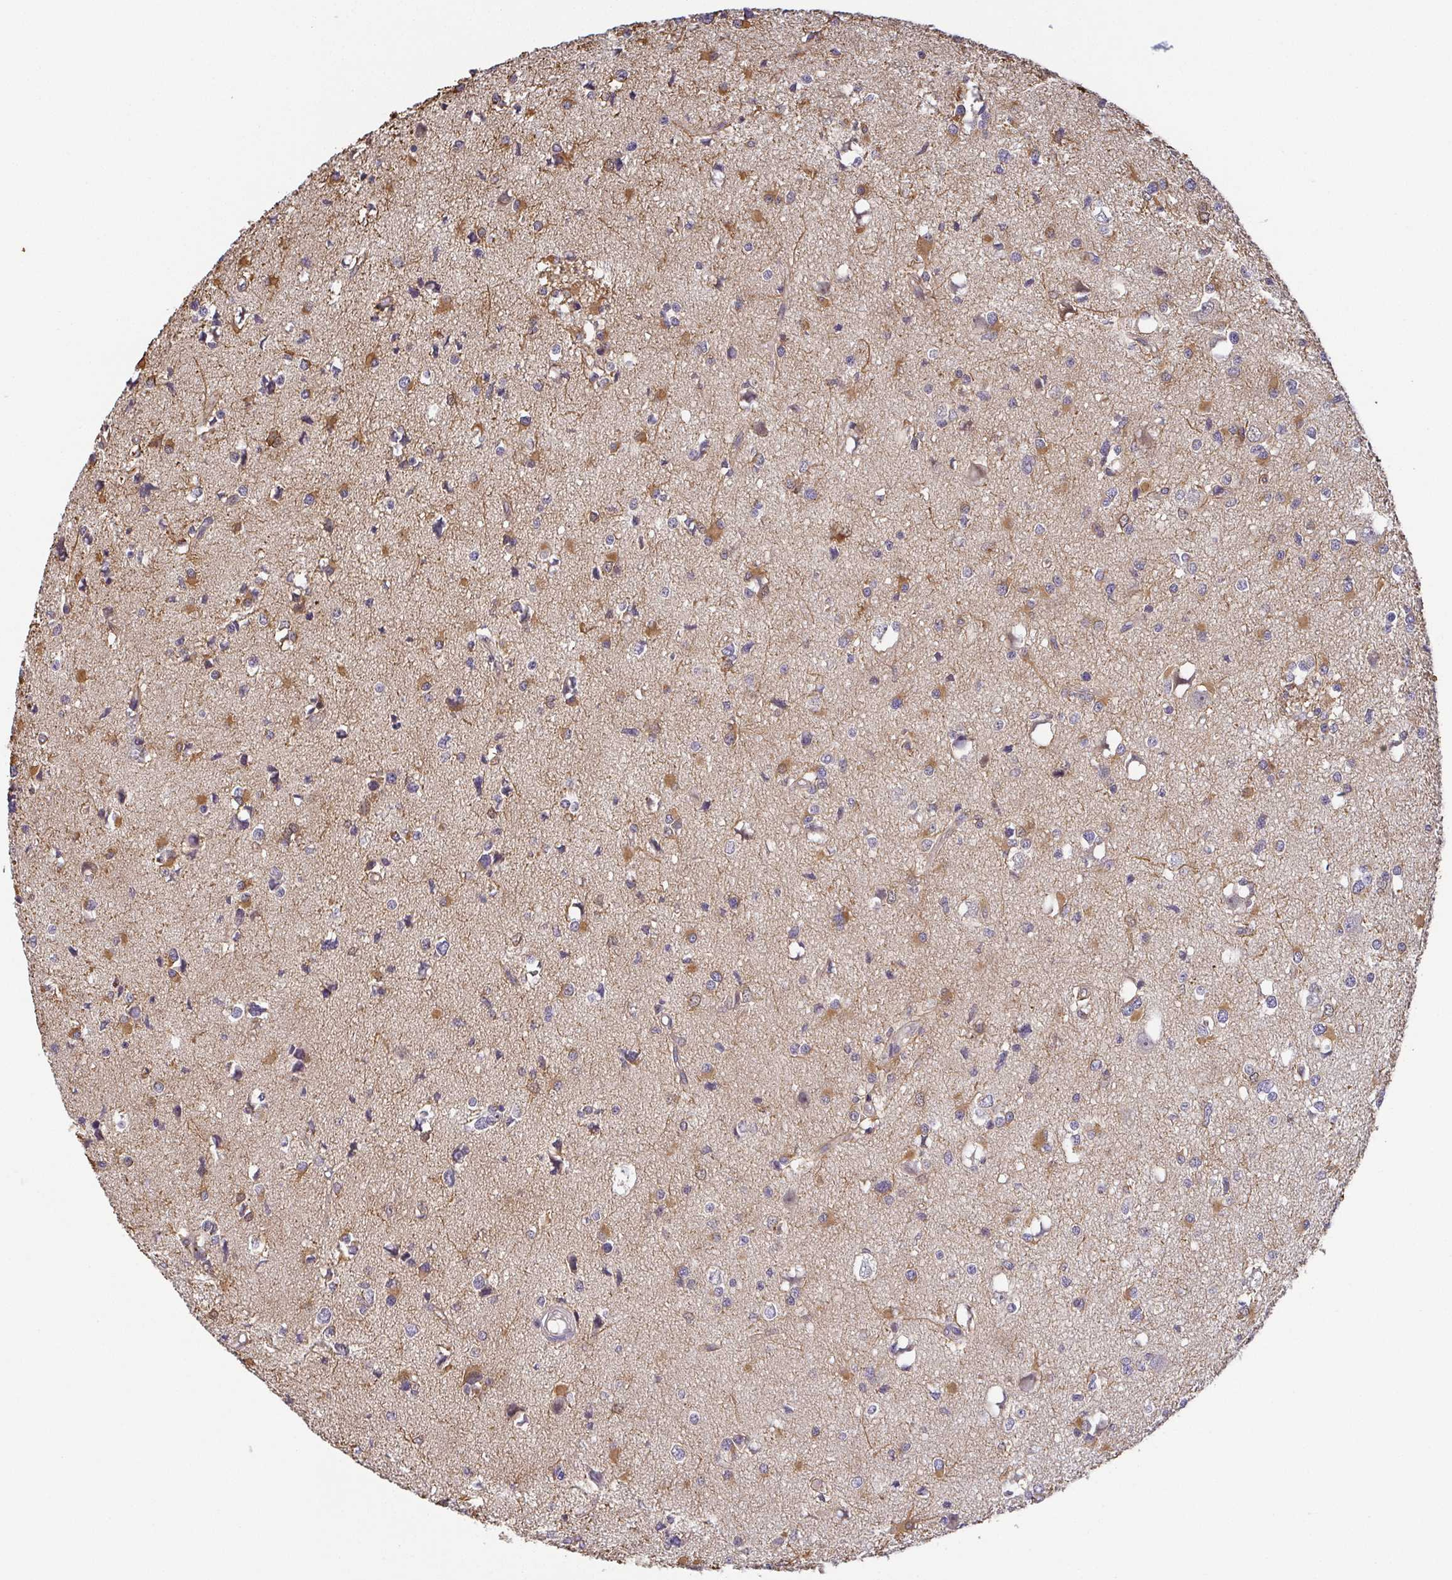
{"staining": {"intensity": "moderate", "quantity": "25%-75%", "location": "cytoplasmic/membranous"}, "tissue": "glioma", "cell_type": "Tumor cells", "image_type": "cancer", "snomed": [{"axis": "morphology", "description": "Glioma, malignant, High grade"}, {"axis": "topography", "description": "Brain"}], "caption": "The micrograph exhibits staining of malignant glioma (high-grade), revealing moderate cytoplasmic/membranous protein expression (brown color) within tumor cells.", "gene": "BCL2L1", "patient": {"sex": "male", "age": 54}}